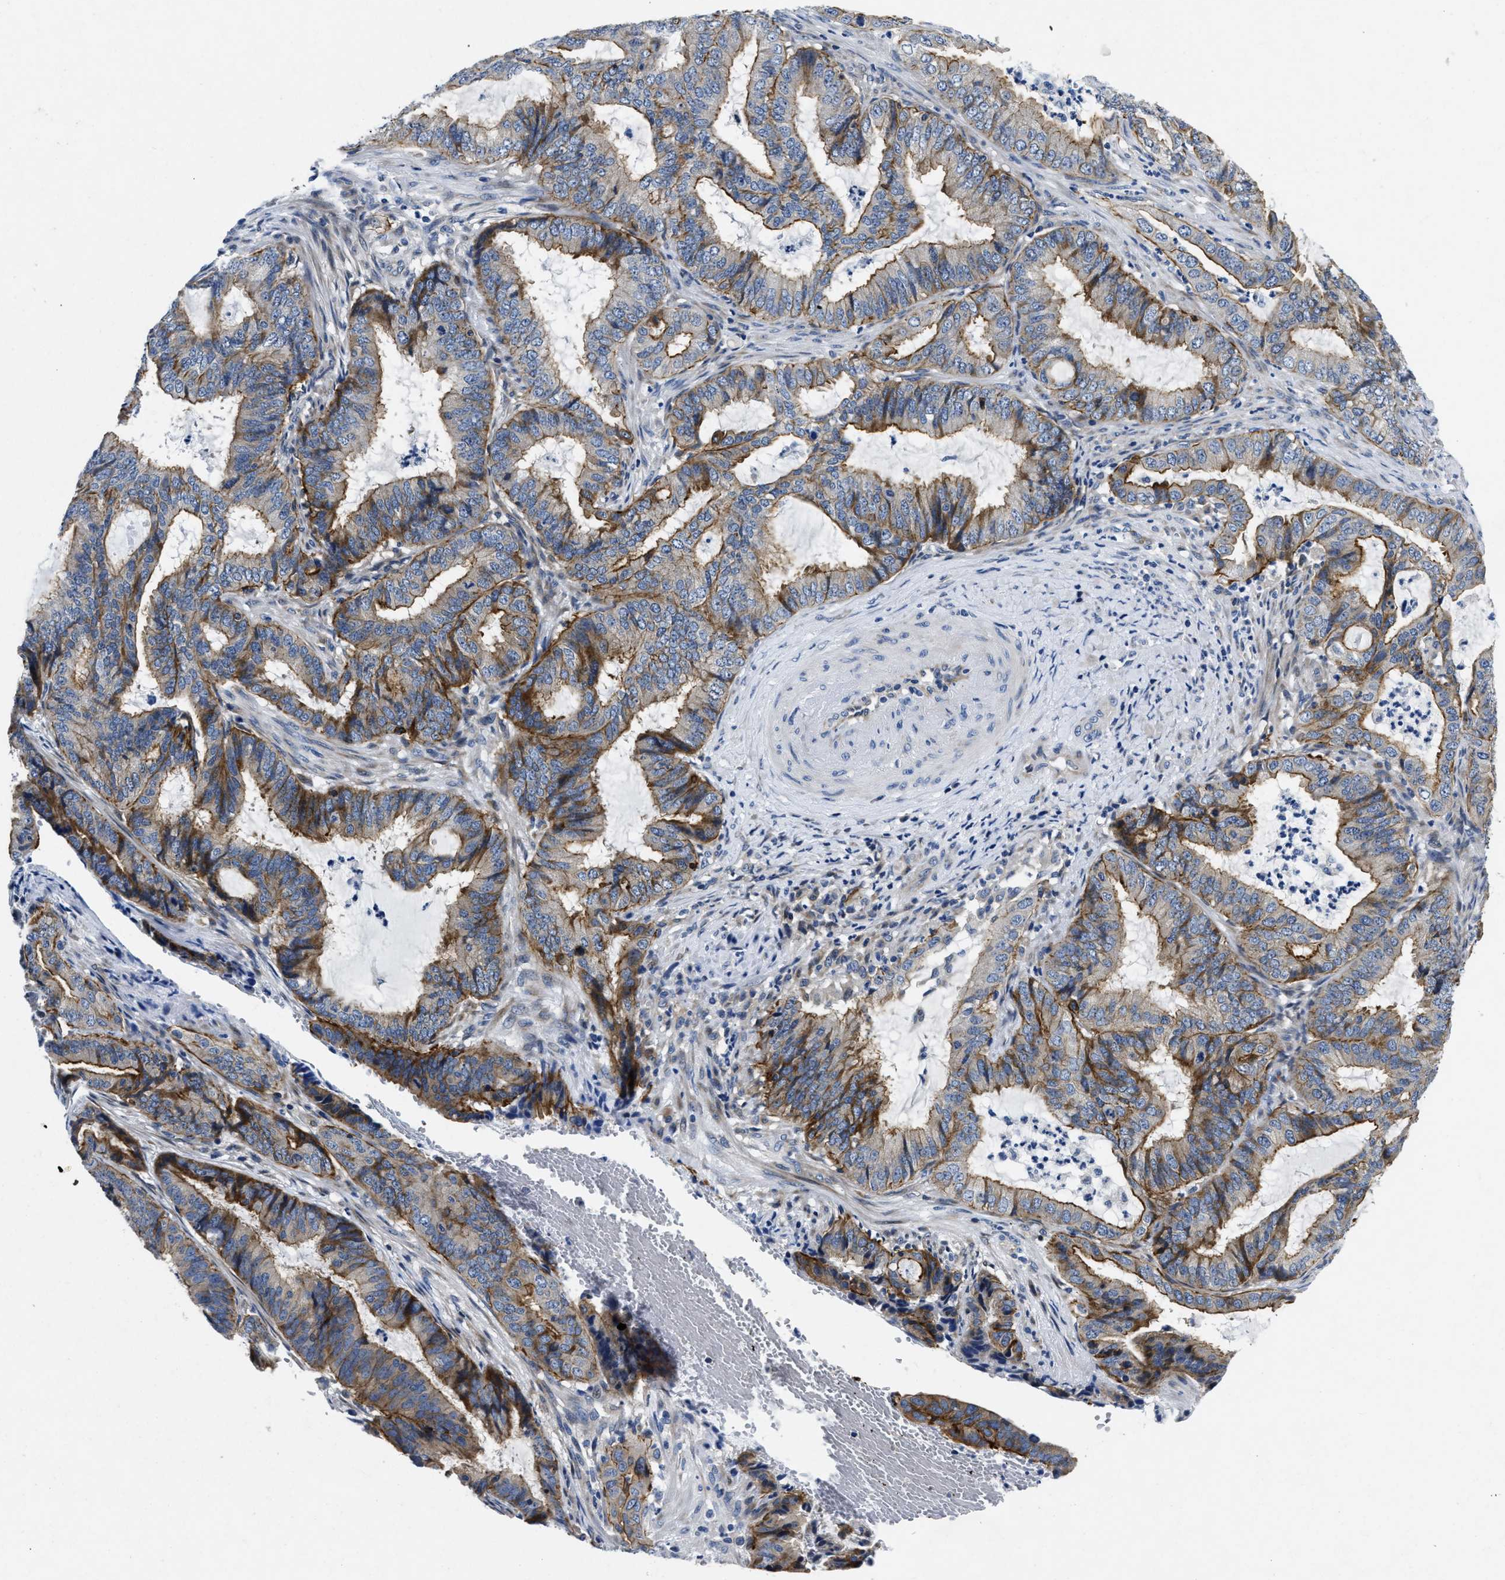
{"staining": {"intensity": "moderate", "quantity": ">75%", "location": "cytoplasmic/membranous"}, "tissue": "endometrial cancer", "cell_type": "Tumor cells", "image_type": "cancer", "snomed": [{"axis": "morphology", "description": "Adenocarcinoma, NOS"}, {"axis": "topography", "description": "Endometrium"}], "caption": "Immunohistochemistry of endometrial cancer (adenocarcinoma) demonstrates medium levels of moderate cytoplasmic/membranous positivity in approximately >75% of tumor cells. (brown staining indicates protein expression, while blue staining denotes nuclei).", "gene": "LAD1", "patient": {"sex": "female", "age": 51}}